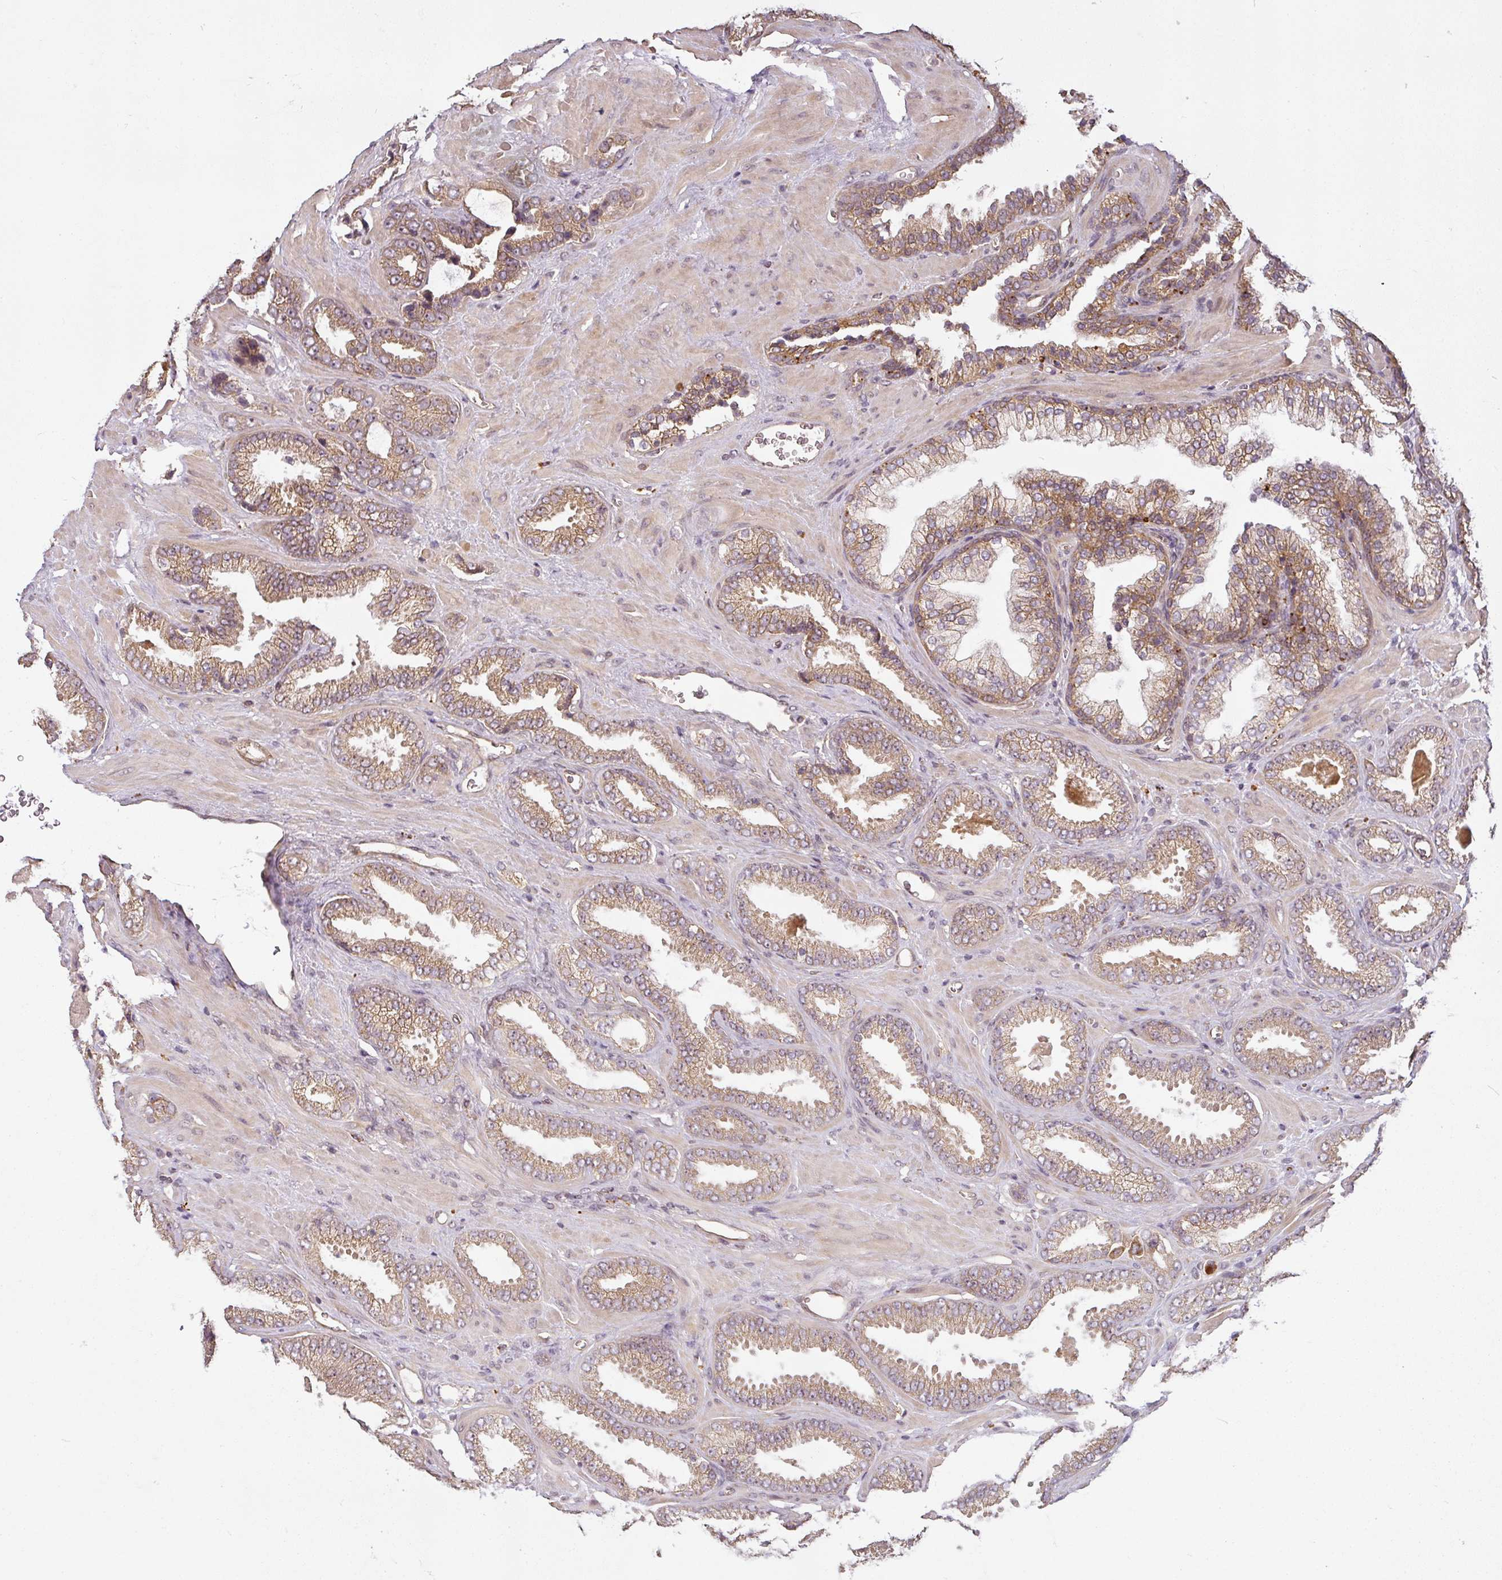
{"staining": {"intensity": "moderate", "quantity": ">75%", "location": "cytoplasmic/membranous"}, "tissue": "prostate cancer", "cell_type": "Tumor cells", "image_type": "cancer", "snomed": [{"axis": "morphology", "description": "Adenocarcinoma, Low grade"}, {"axis": "topography", "description": "Prostate"}], "caption": "This is a micrograph of immunohistochemistry staining of adenocarcinoma (low-grade) (prostate), which shows moderate expression in the cytoplasmic/membranous of tumor cells.", "gene": "DIMT1", "patient": {"sex": "male", "age": 62}}